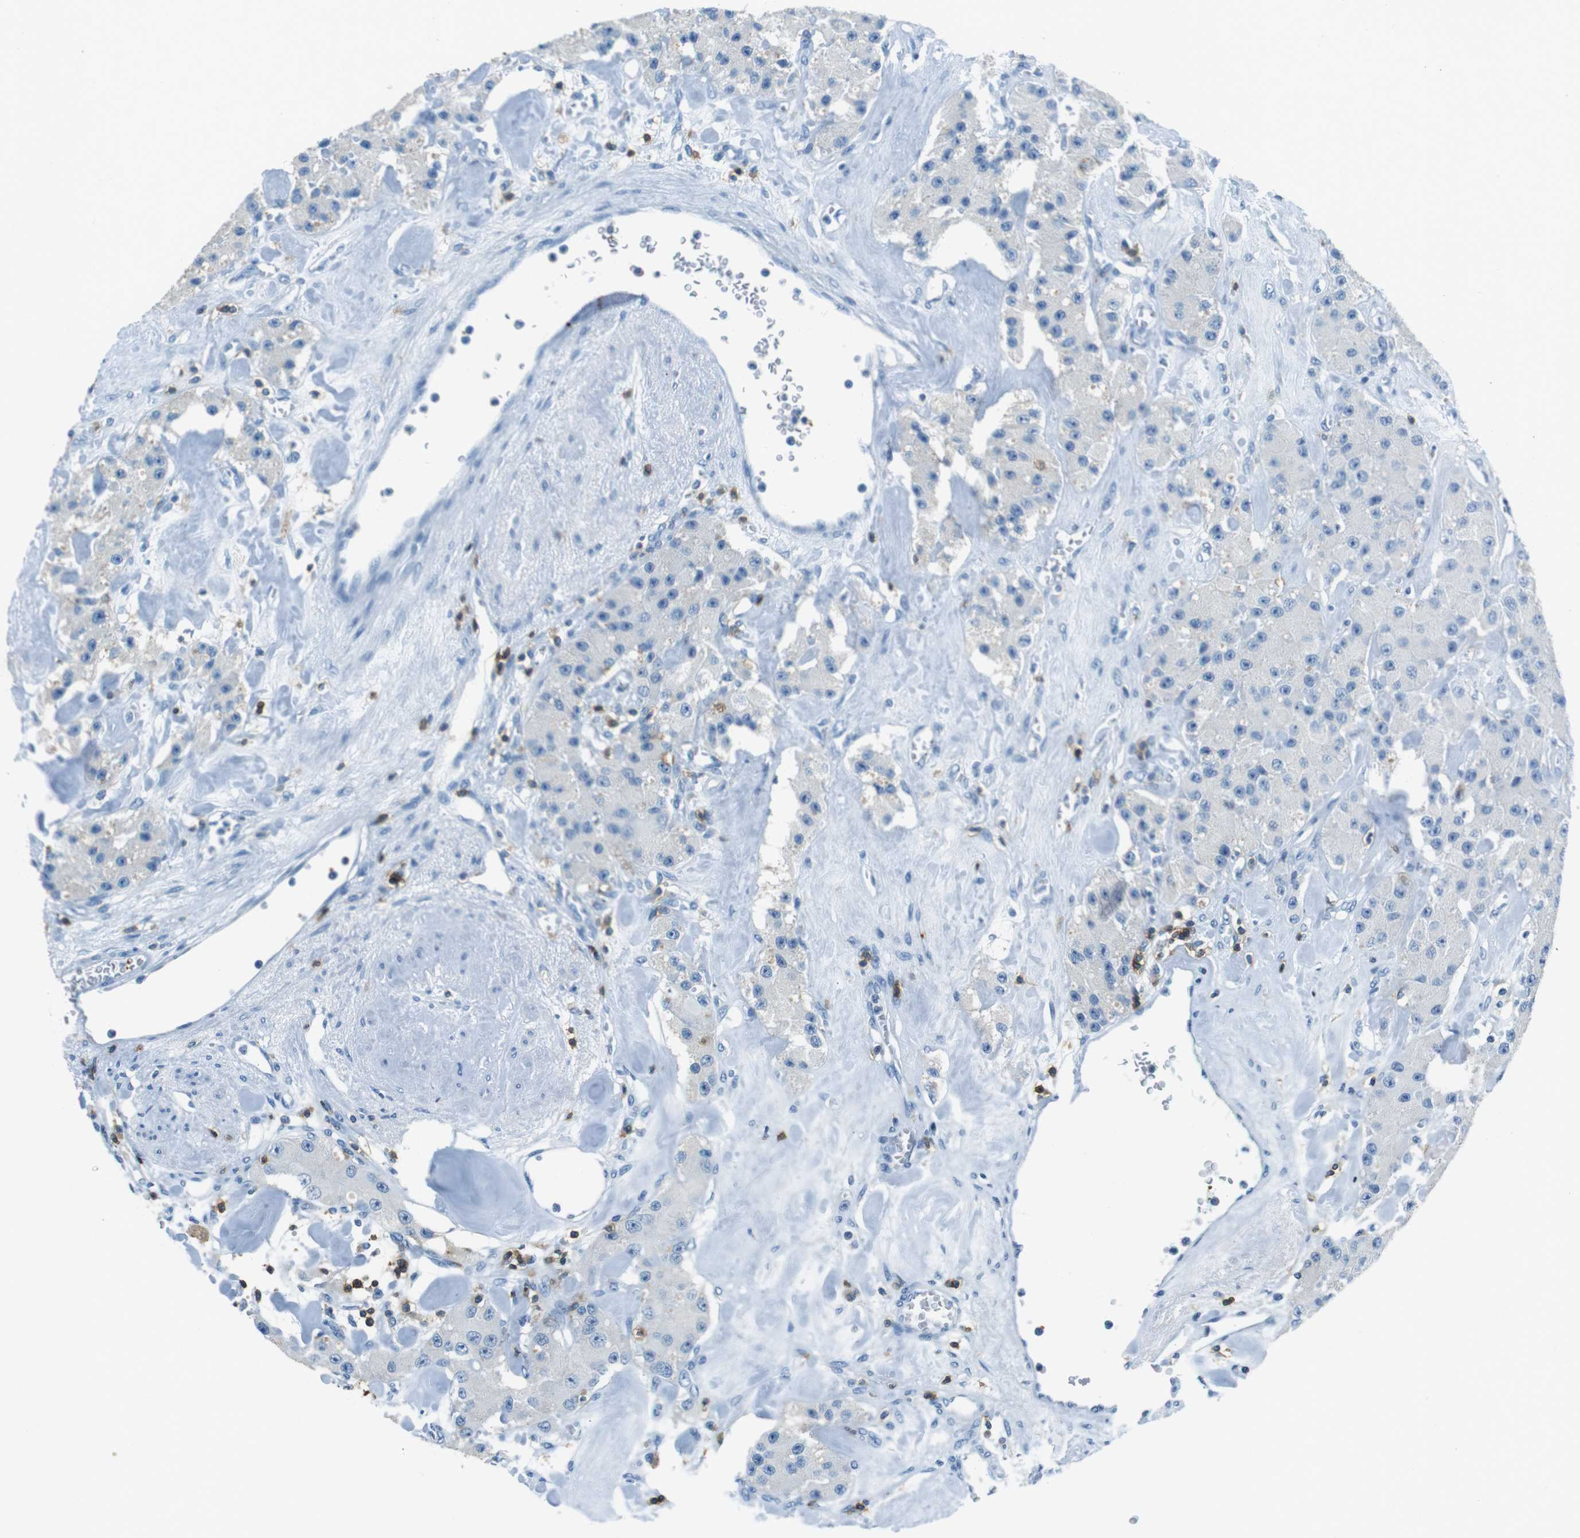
{"staining": {"intensity": "negative", "quantity": "none", "location": "none"}, "tissue": "carcinoid", "cell_type": "Tumor cells", "image_type": "cancer", "snomed": [{"axis": "morphology", "description": "Carcinoid, malignant, NOS"}, {"axis": "topography", "description": "Pancreas"}], "caption": "The photomicrograph reveals no significant positivity in tumor cells of malignant carcinoid.", "gene": "LAT", "patient": {"sex": "male", "age": 41}}